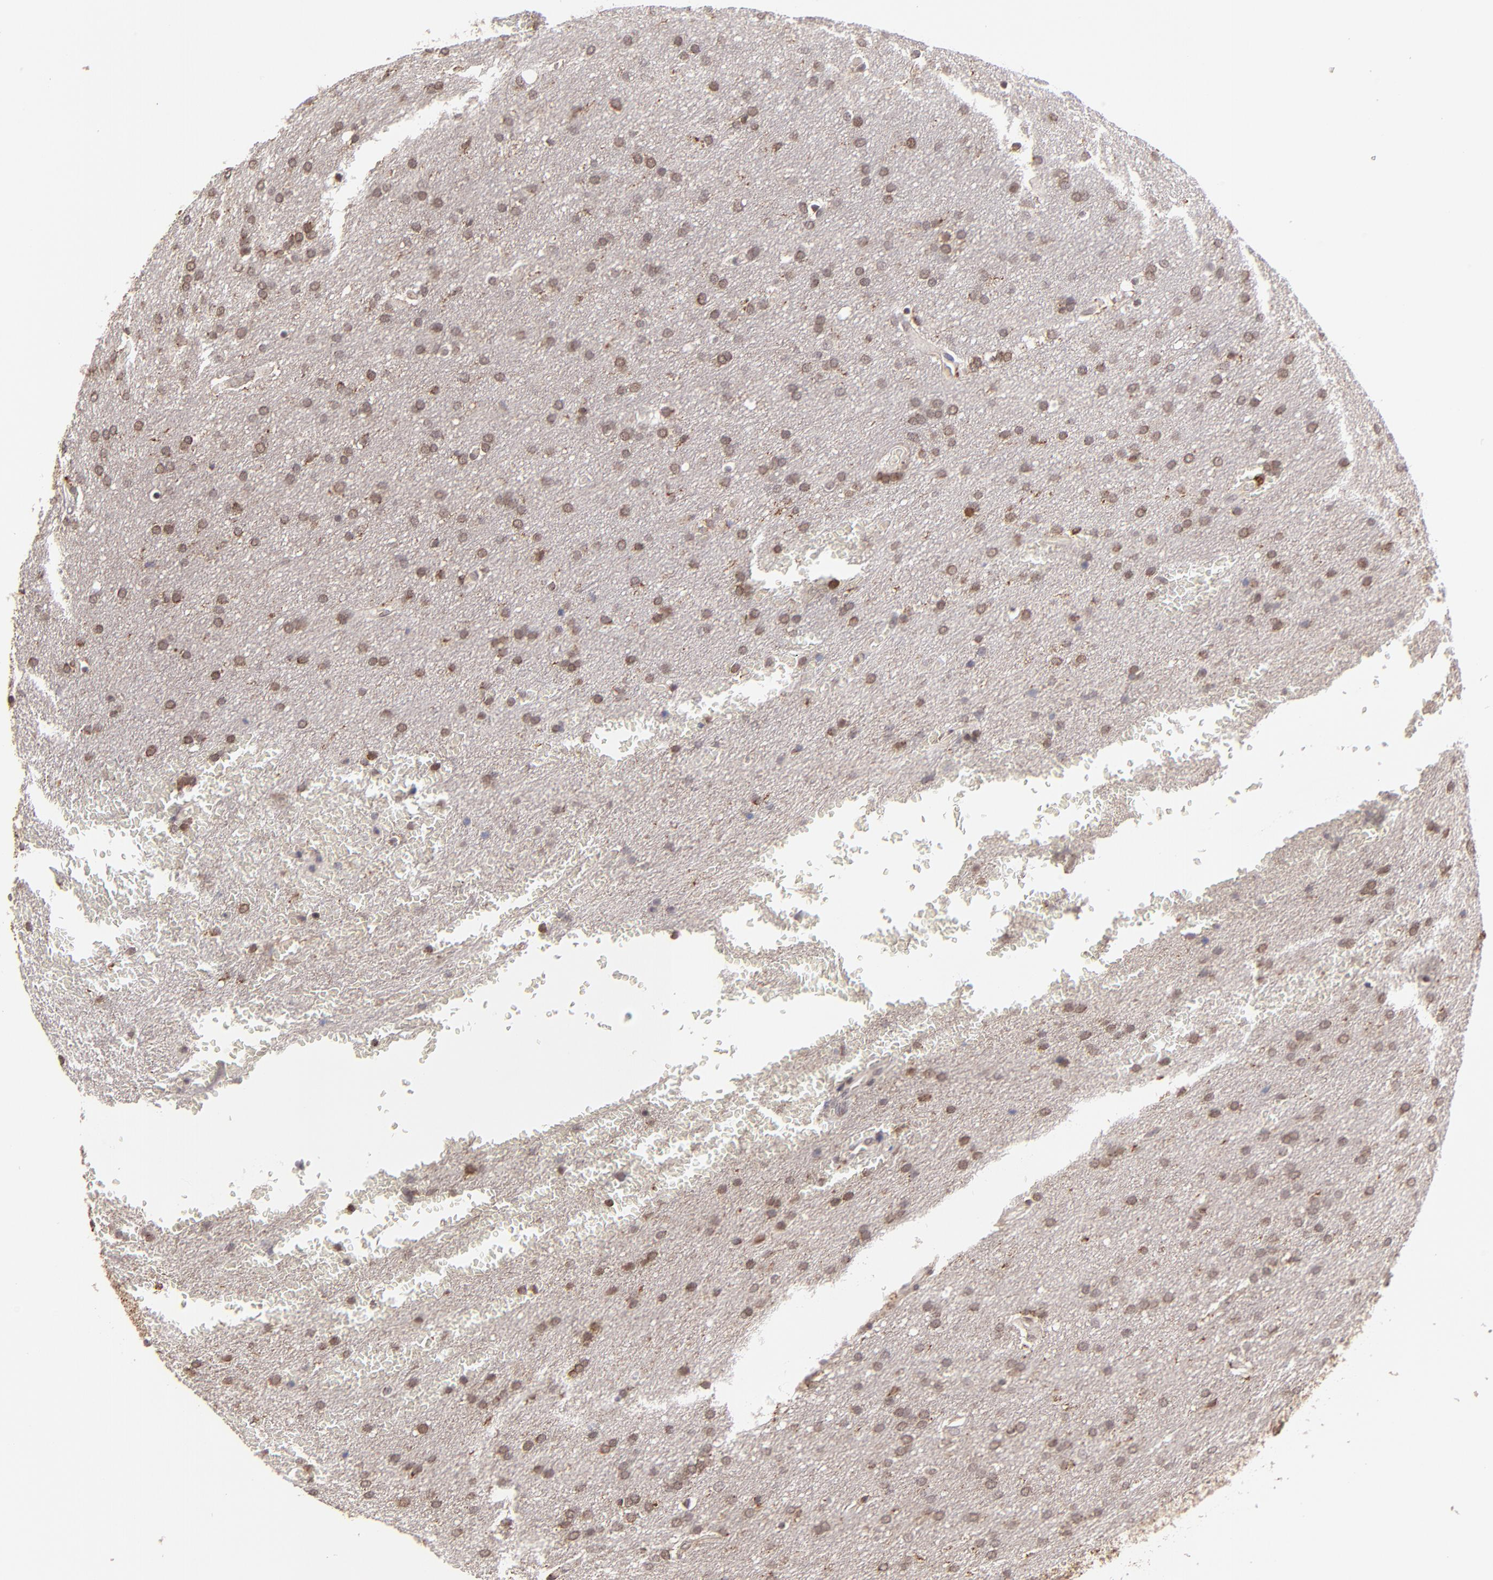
{"staining": {"intensity": "weak", "quantity": ">75%", "location": "cytoplasmic/membranous"}, "tissue": "glioma", "cell_type": "Tumor cells", "image_type": "cancer", "snomed": [{"axis": "morphology", "description": "Glioma, malignant, Low grade"}, {"axis": "topography", "description": "Brain"}], "caption": "IHC histopathology image of low-grade glioma (malignant) stained for a protein (brown), which exhibits low levels of weak cytoplasmic/membranous expression in approximately >75% of tumor cells.", "gene": "SLC15A1", "patient": {"sex": "female", "age": 32}}